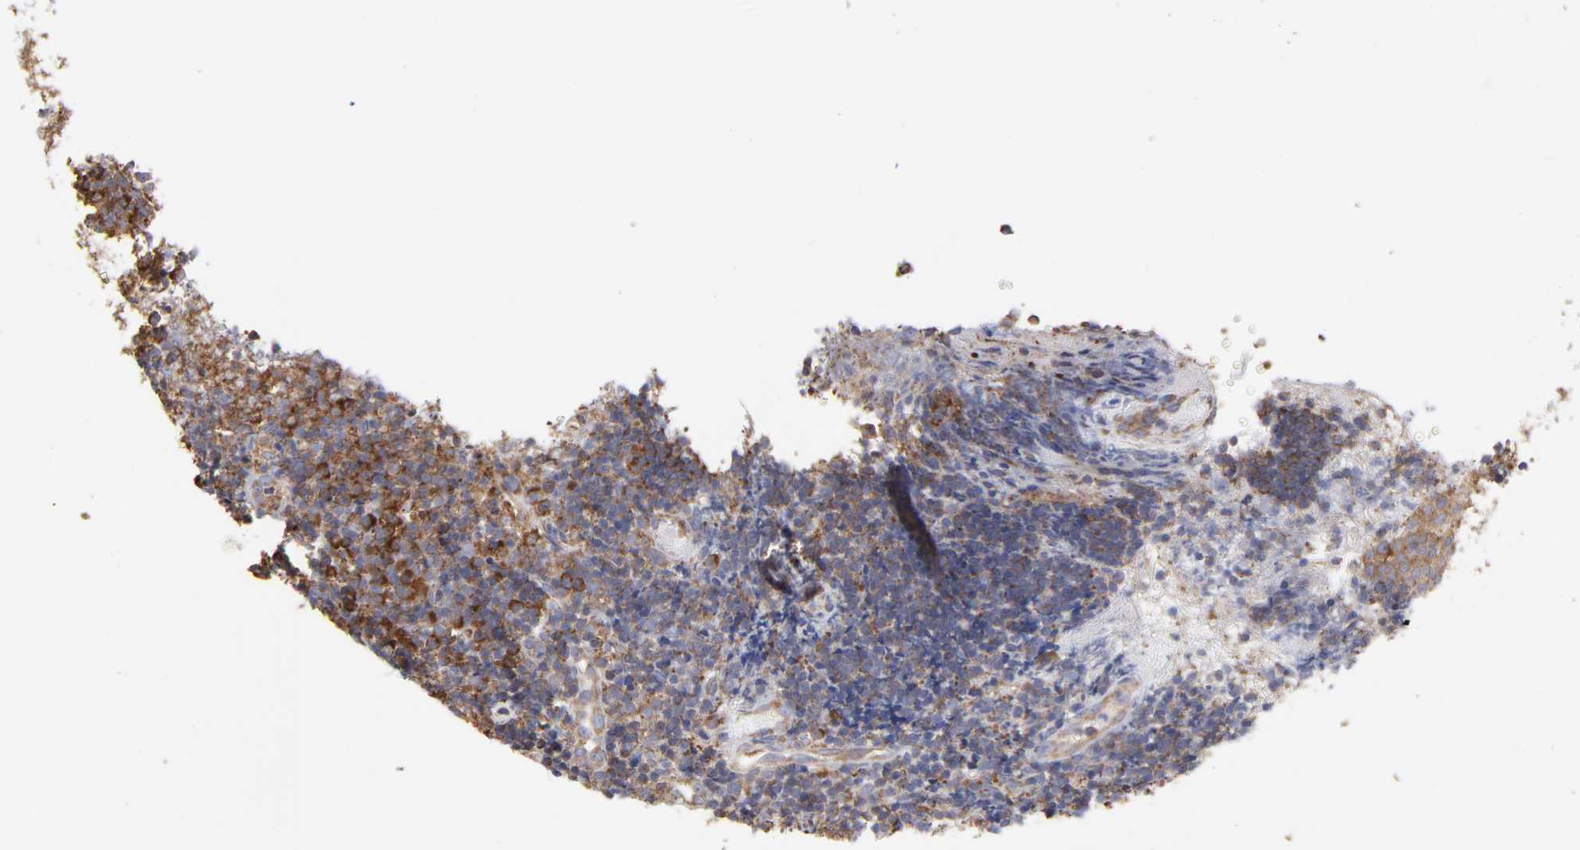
{"staining": {"intensity": "weak", "quantity": ">75%", "location": "cytoplasmic/membranous"}, "tissue": "tonsil", "cell_type": "Germinal center cells", "image_type": "normal", "snomed": [{"axis": "morphology", "description": "Normal tissue, NOS"}, {"axis": "topography", "description": "Tonsil"}], "caption": "DAB (3,3'-diaminobenzidine) immunohistochemical staining of benign human tonsil shows weak cytoplasmic/membranous protein positivity in approximately >75% of germinal center cells. Using DAB (brown) and hematoxylin (blue) stains, captured at high magnification using brightfield microscopy.", "gene": "RPL3", "patient": {"sex": "female", "age": 40}}